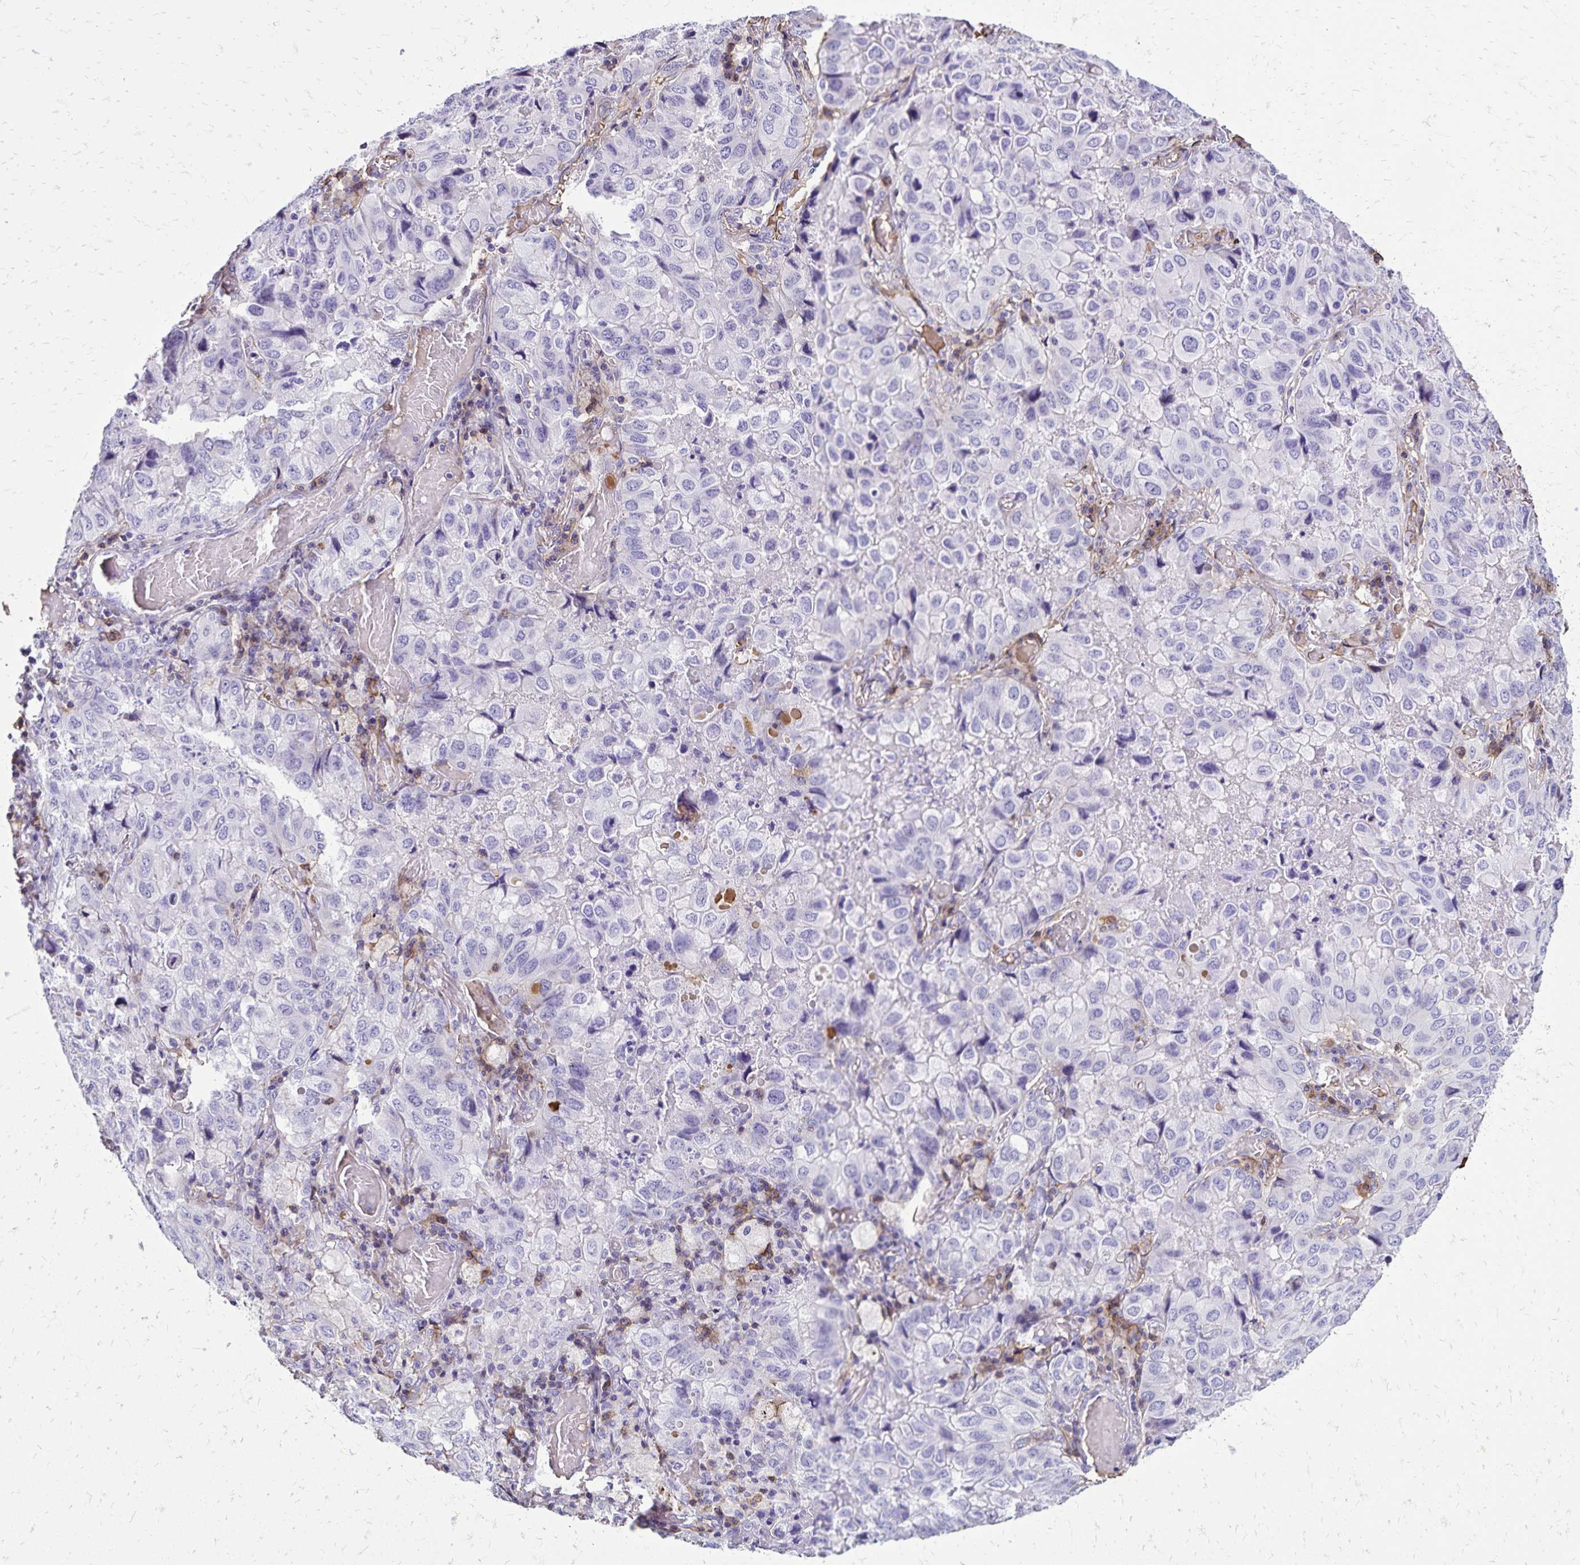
{"staining": {"intensity": "negative", "quantity": "none", "location": "none"}, "tissue": "lung cancer", "cell_type": "Tumor cells", "image_type": "cancer", "snomed": [{"axis": "morphology", "description": "Aneuploidy"}, {"axis": "morphology", "description": "Adenocarcinoma, NOS"}, {"axis": "morphology", "description": "Adenocarcinoma, metastatic, NOS"}, {"axis": "topography", "description": "Lymph node"}, {"axis": "topography", "description": "Lung"}], "caption": "IHC of lung cancer exhibits no positivity in tumor cells. (DAB immunohistochemistry (IHC), high magnification).", "gene": "CD27", "patient": {"sex": "female", "age": 48}}